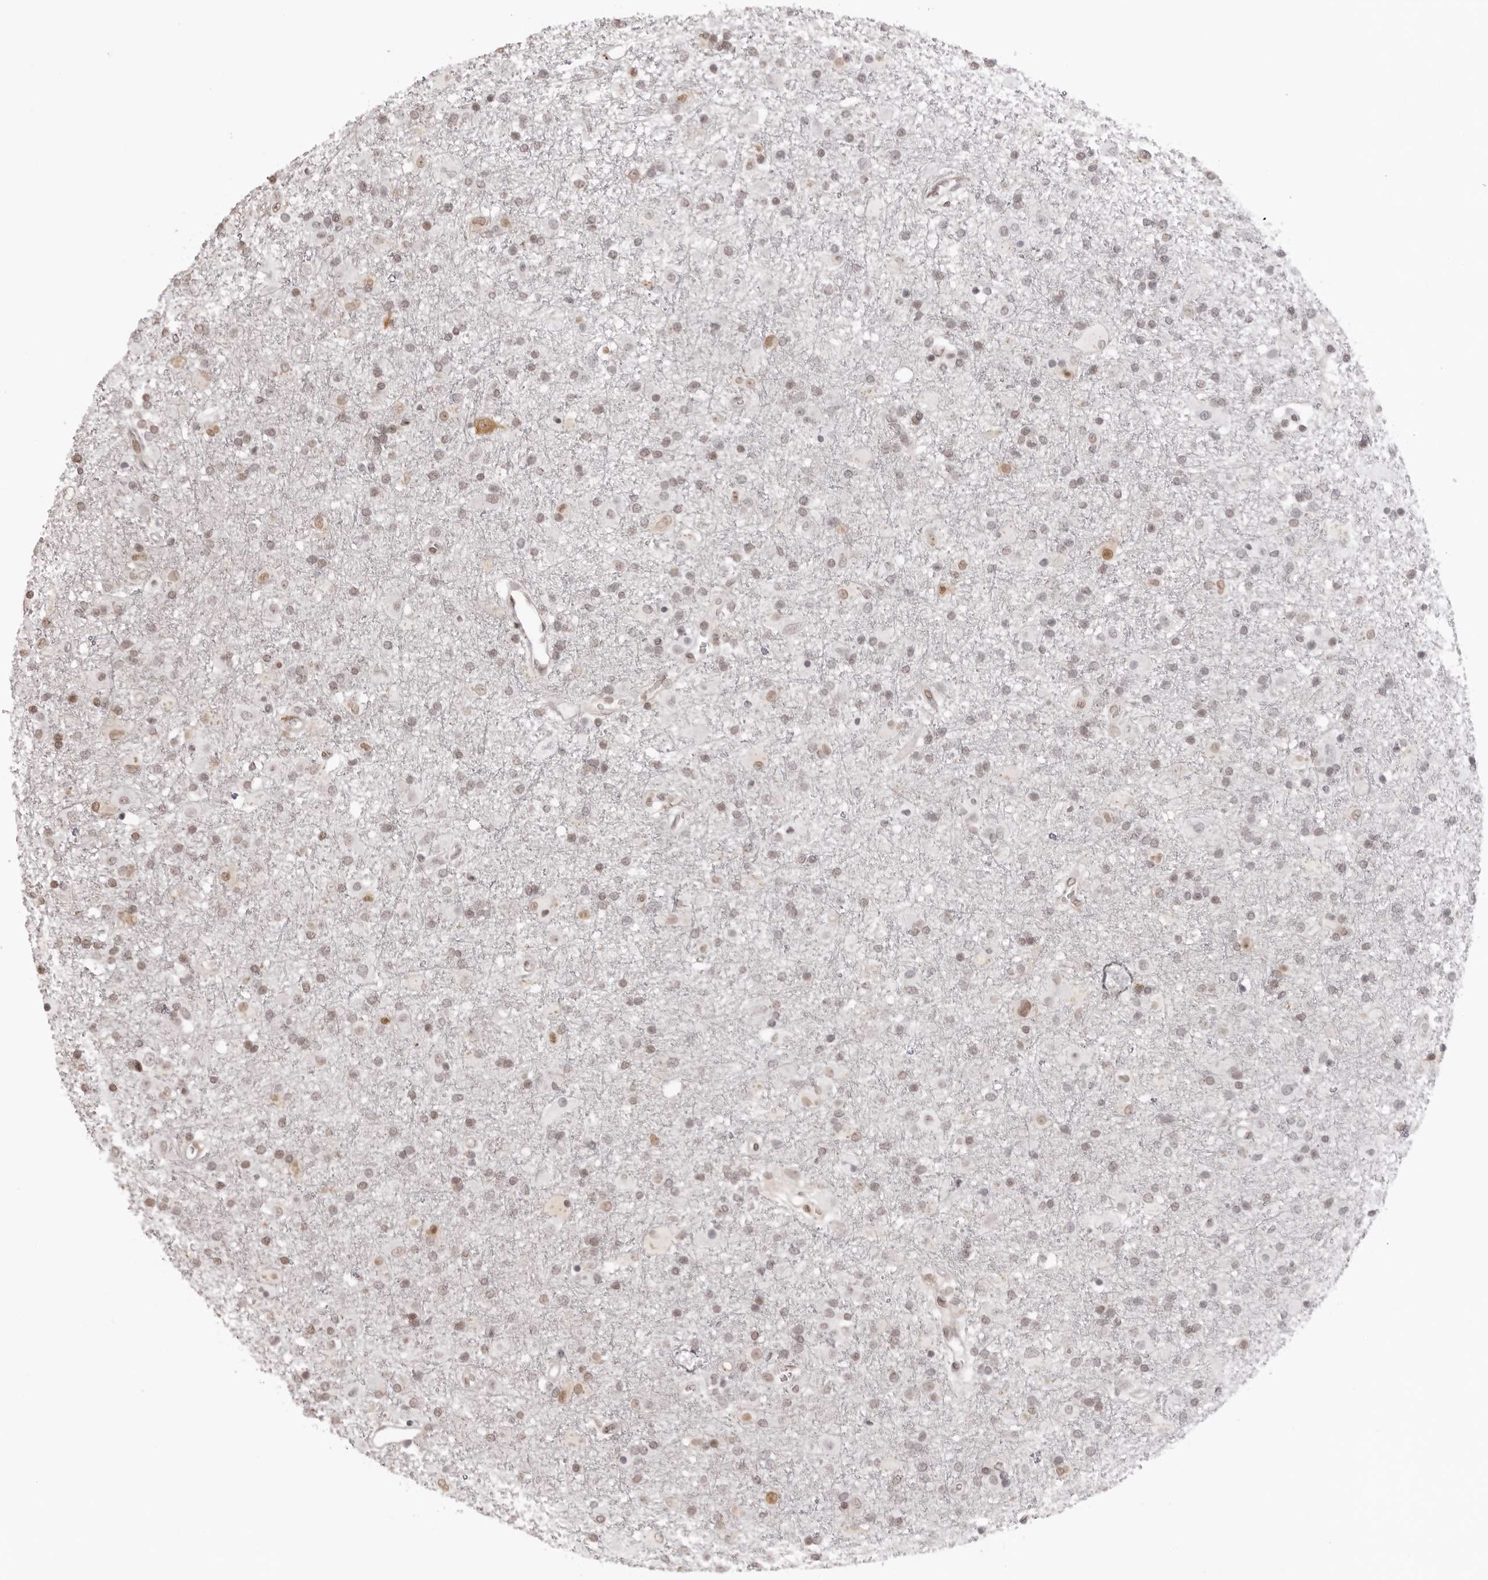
{"staining": {"intensity": "weak", "quantity": "25%-75%", "location": "nuclear"}, "tissue": "glioma", "cell_type": "Tumor cells", "image_type": "cancer", "snomed": [{"axis": "morphology", "description": "Glioma, malignant, Low grade"}, {"axis": "topography", "description": "Brain"}], "caption": "Immunohistochemical staining of human malignant glioma (low-grade) displays weak nuclear protein expression in approximately 25%-75% of tumor cells.", "gene": "HSPA4", "patient": {"sex": "male", "age": 65}}